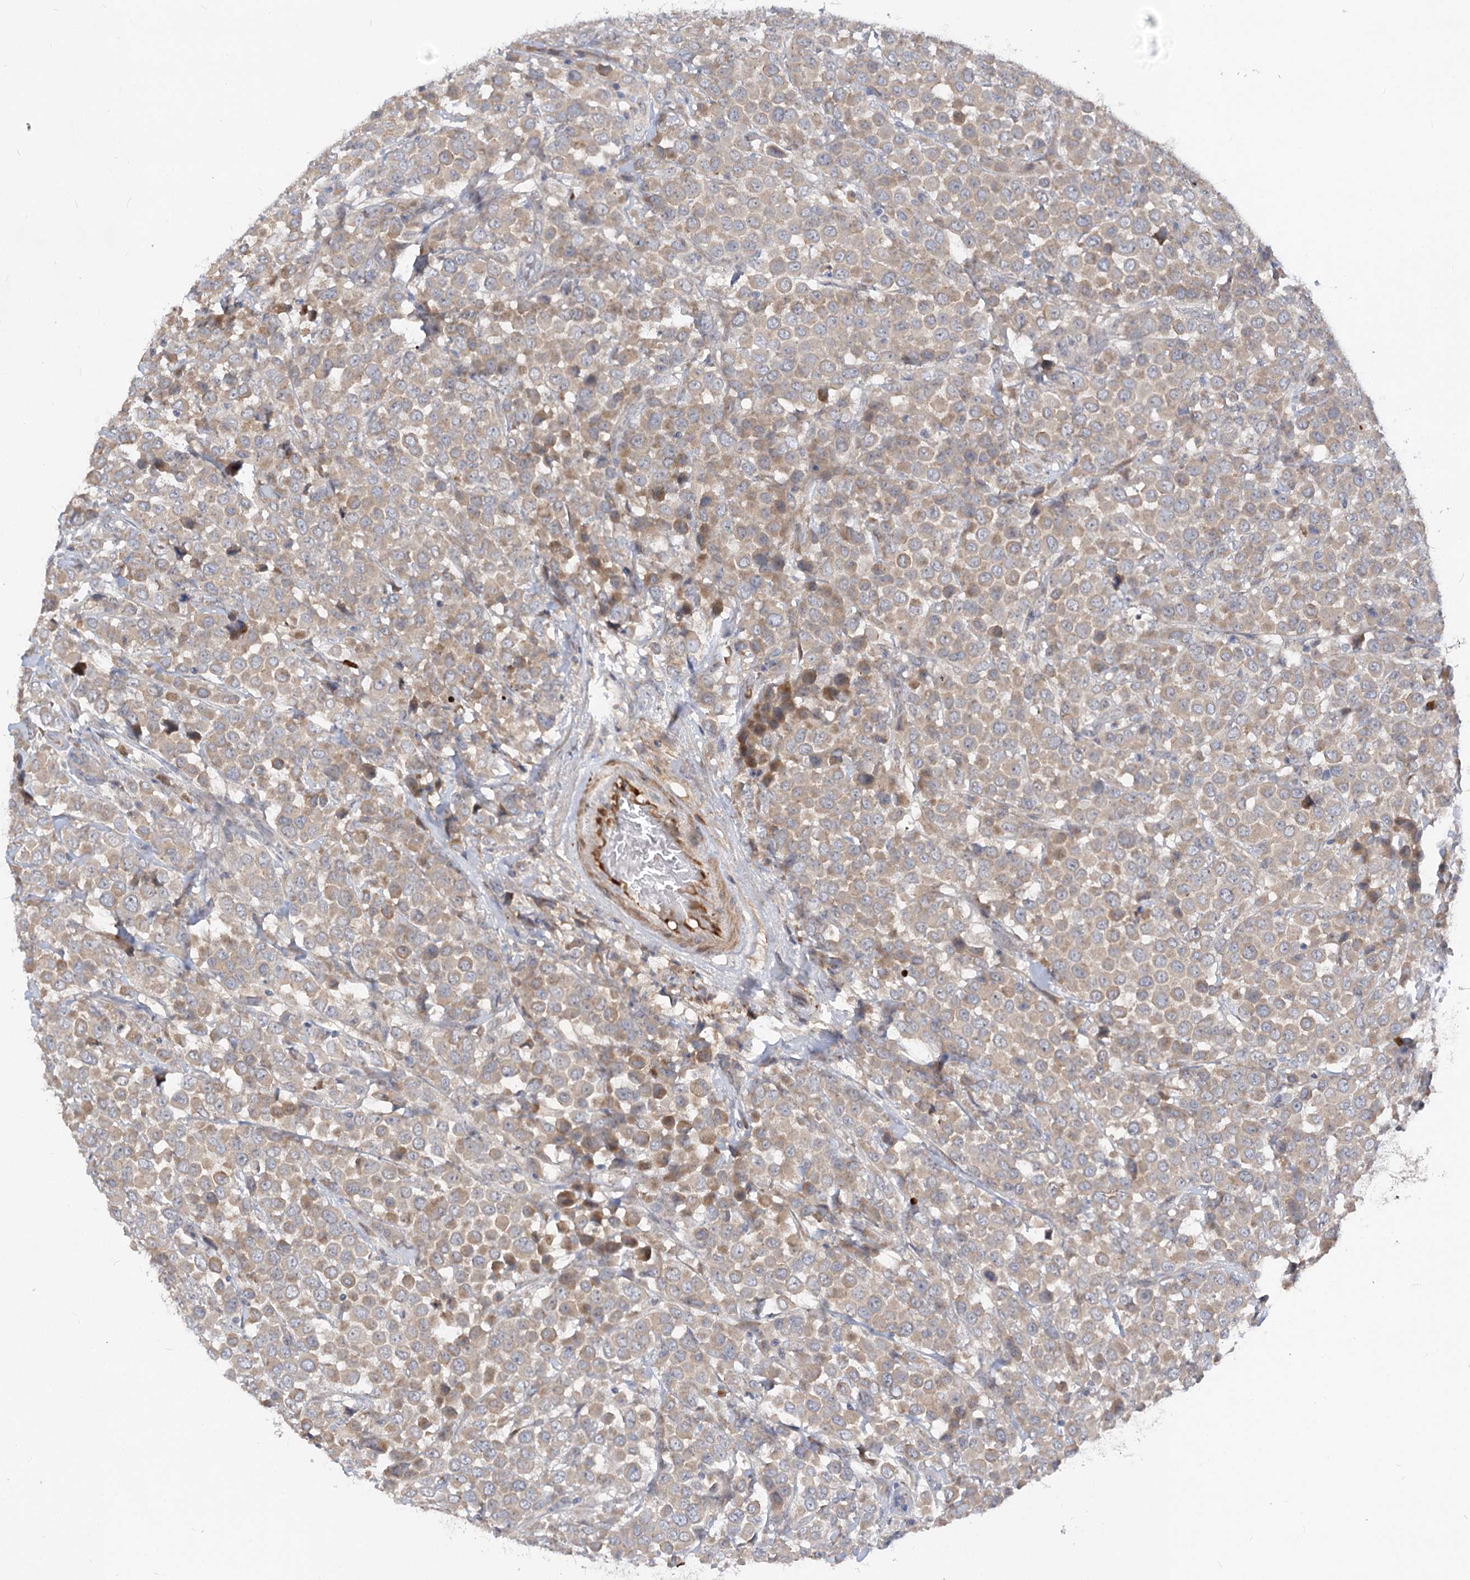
{"staining": {"intensity": "weak", "quantity": ">75%", "location": "cytoplasmic/membranous"}, "tissue": "breast cancer", "cell_type": "Tumor cells", "image_type": "cancer", "snomed": [{"axis": "morphology", "description": "Duct carcinoma"}, {"axis": "topography", "description": "Breast"}], "caption": "Immunohistochemistry of breast cancer demonstrates low levels of weak cytoplasmic/membranous staining in approximately >75% of tumor cells.", "gene": "FGF19", "patient": {"sex": "female", "age": 61}}